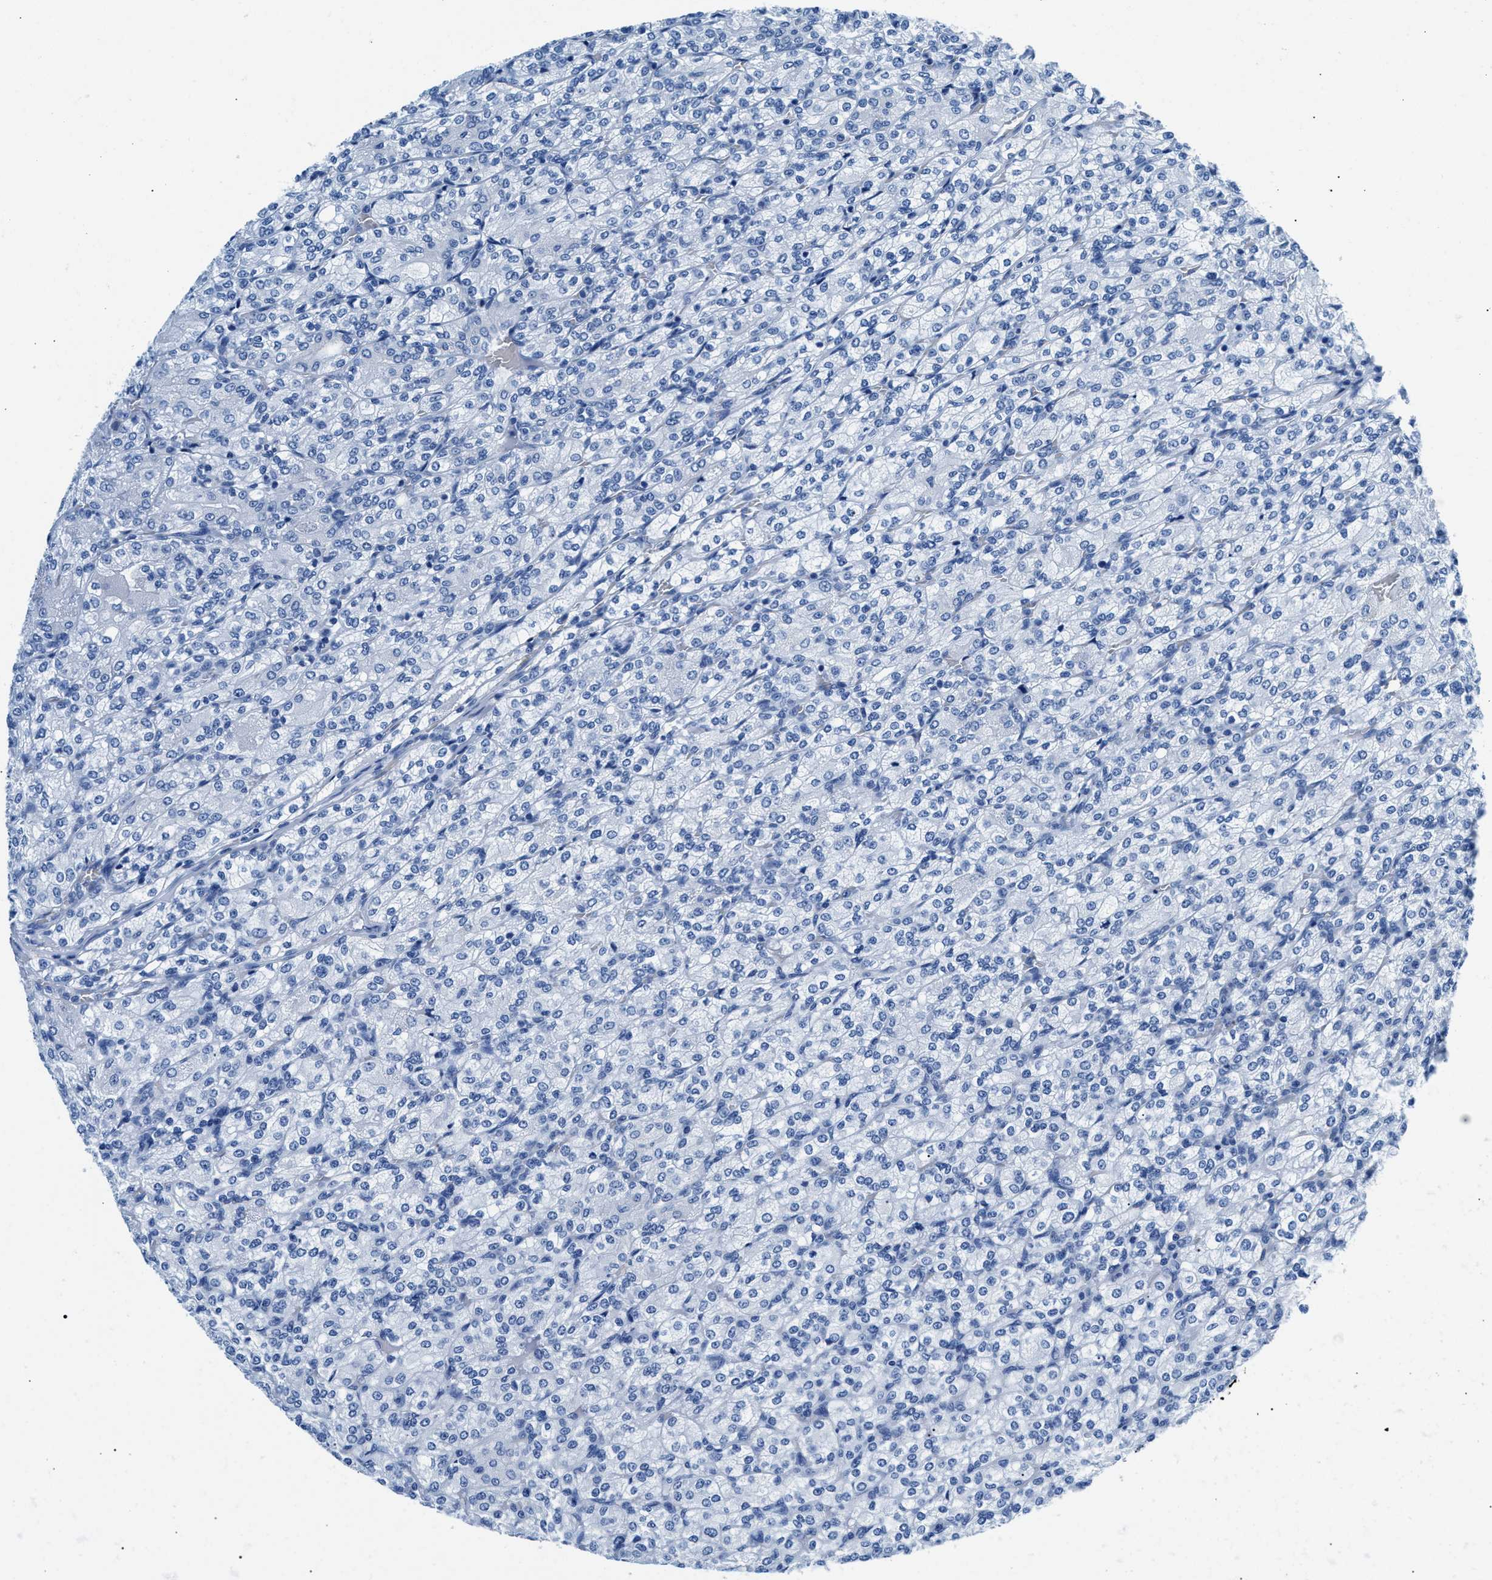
{"staining": {"intensity": "negative", "quantity": "none", "location": "none"}, "tissue": "renal cancer", "cell_type": "Tumor cells", "image_type": "cancer", "snomed": [{"axis": "morphology", "description": "Adenocarcinoma, NOS"}, {"axis": "topography", "description": "Kidney"}], "caption": "Histopathology image shows no significant protein staining in tumor cells of renal cancer.", "gene": "CPS1", "patient": {"sex": "male", "age": 77}}